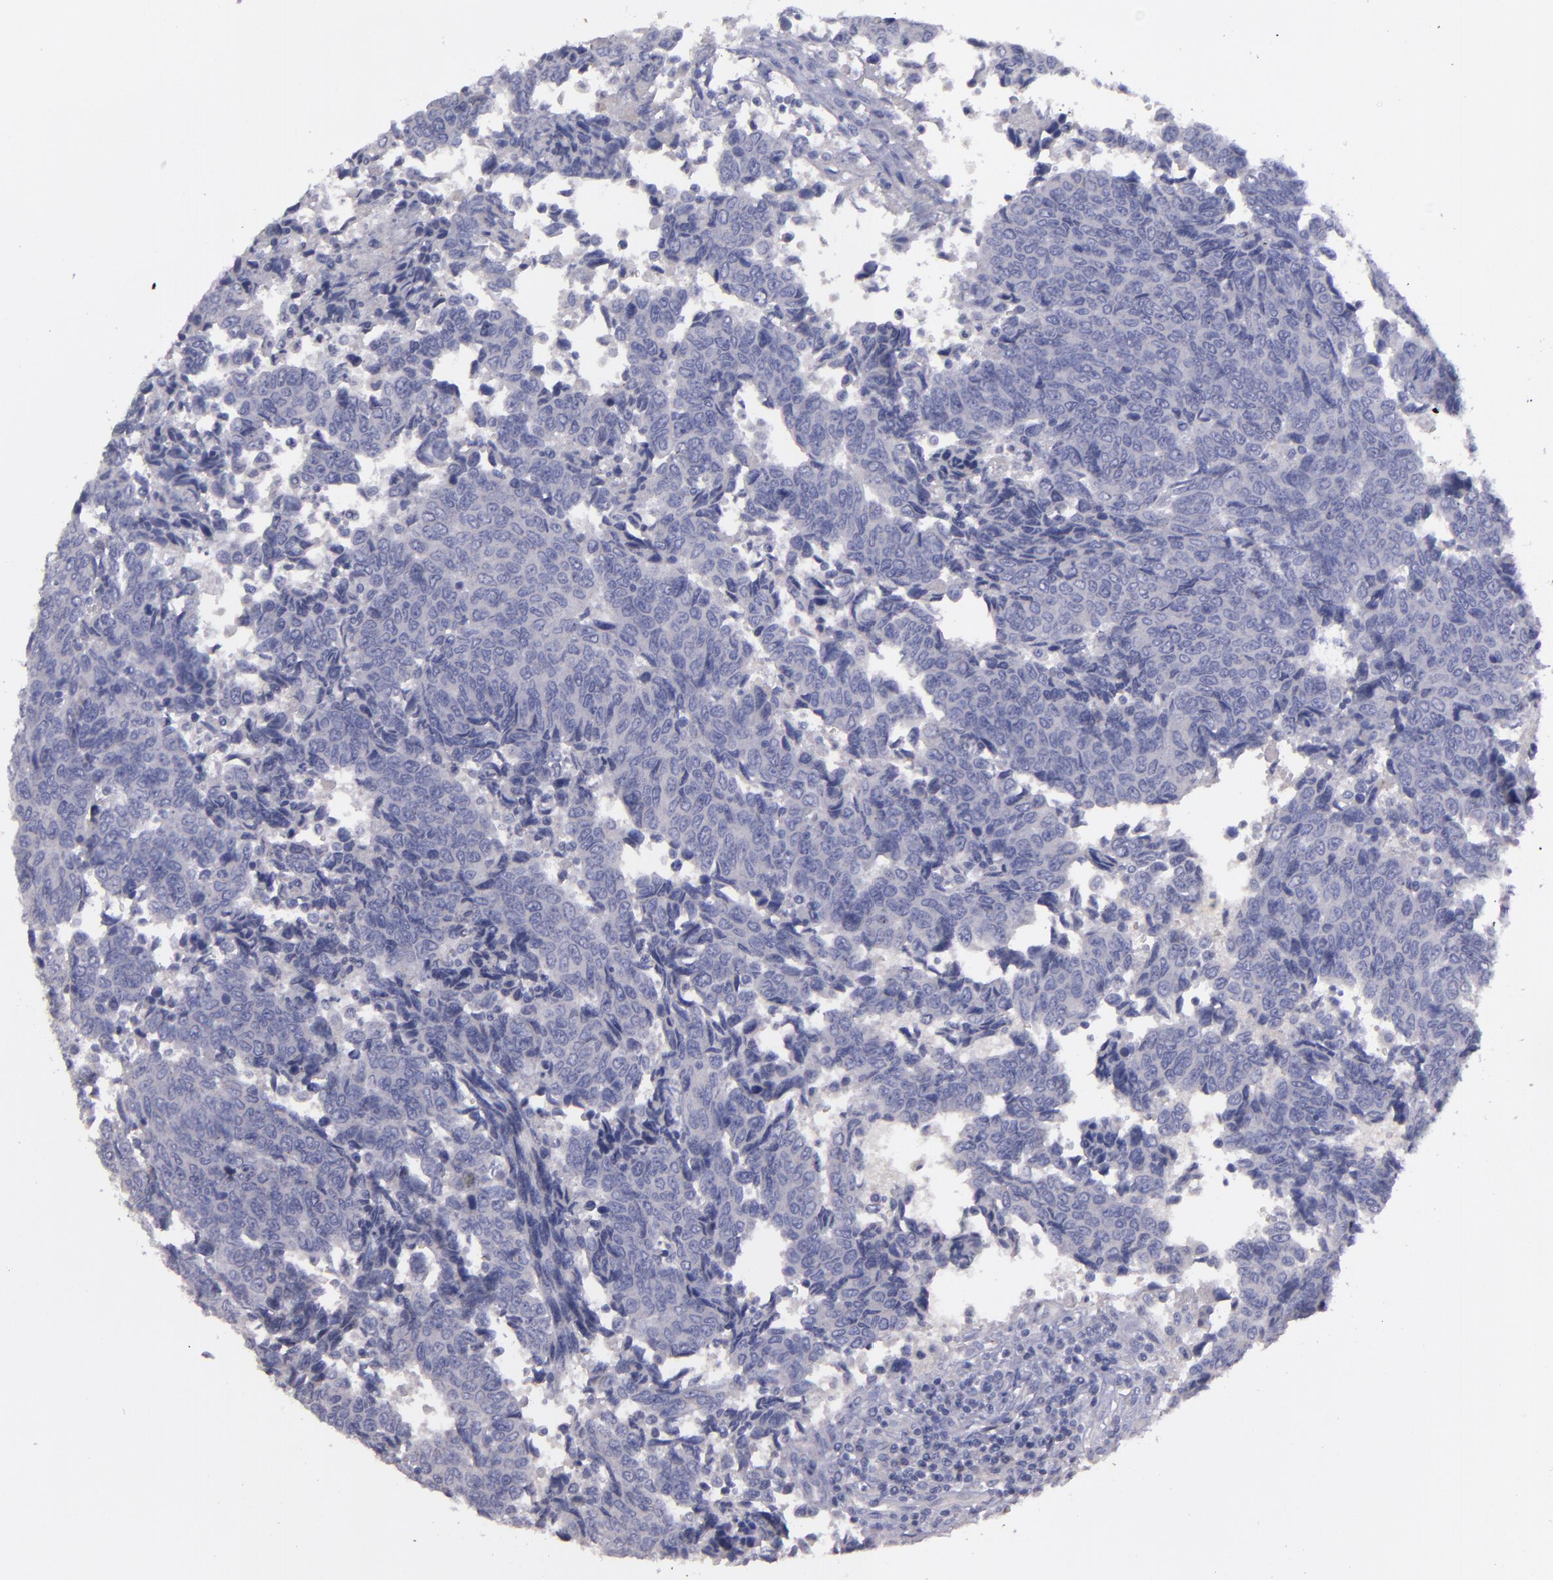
{"staining": {"intensity": "negative", "quantity": "none", "location": "none"}, "tissue": "urothelial cancer", "cell_type": "Tumor cells", "image_type": "cancer", "snomed": [{"axis": "morphology", "description": "Urothelial carcinoma, High grade"}, {"axis": "topography", "description": "Urinary bladder"}], "caption": "IHC histopathology image of urothelial cancer stained for a protein (brown), which demonstrates no staining in tumor cells.", "gene": "MASP1", "patient": {"sex": "male", "age": 86}}